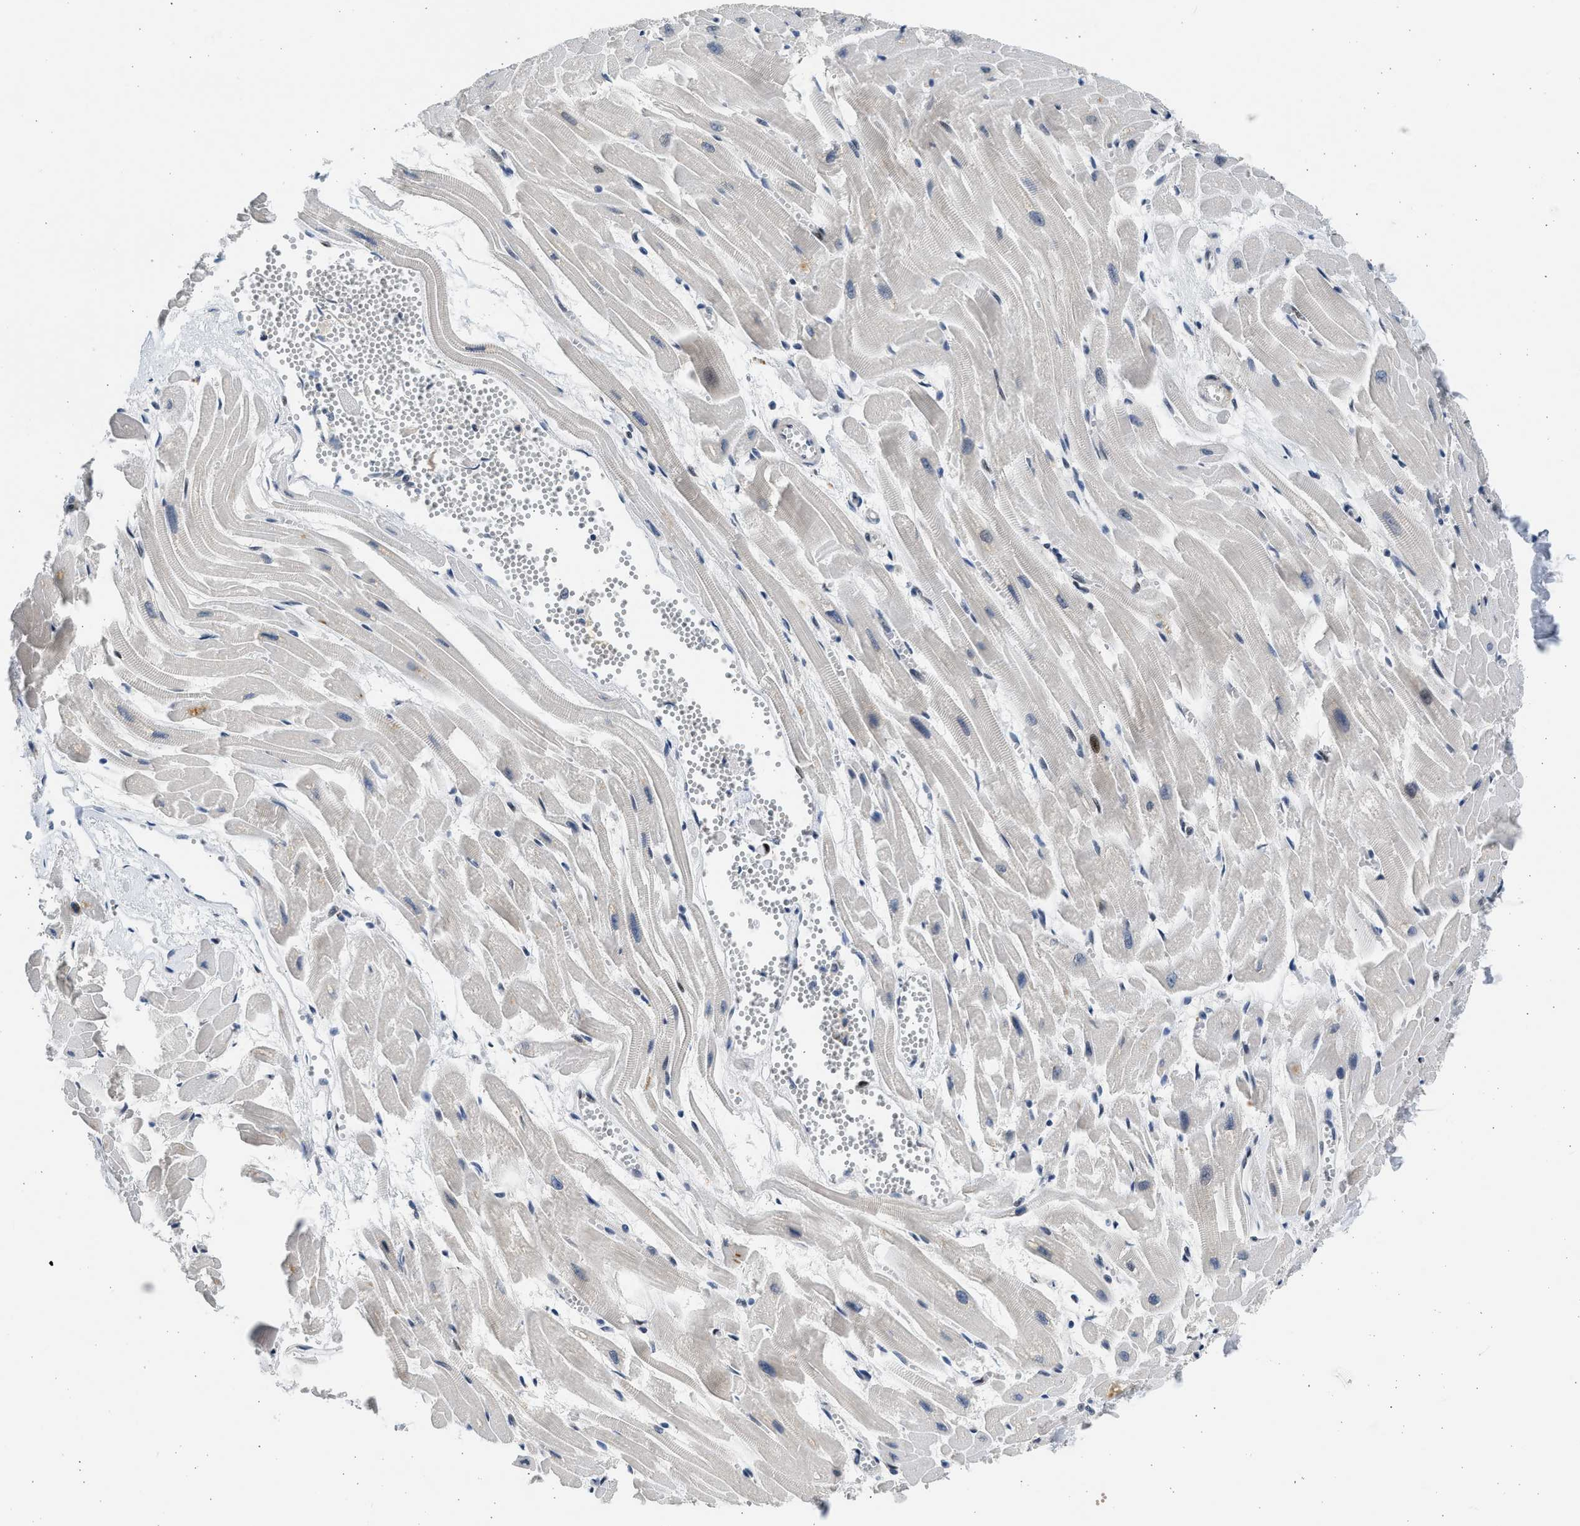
{"staining": {"intensity": "weak", "quantity": "<25%", "location": "nuclear"}, "tissue": "heart muscle", "cell_type": "Cardiomyocytes", "image_type": "normal", "snomed": [{"axis": "morphology", "description": "Normal tissue, NOS"}, {"axis": "topography", "description": "Heart"}], "caption": "Human heart muscle stained for a protein using immunohistochemistry (IHC) exhibits no staining in cardiomyocytes.", "gene": "HMGN3", "patient": {"sex": "female", "age": 19}}